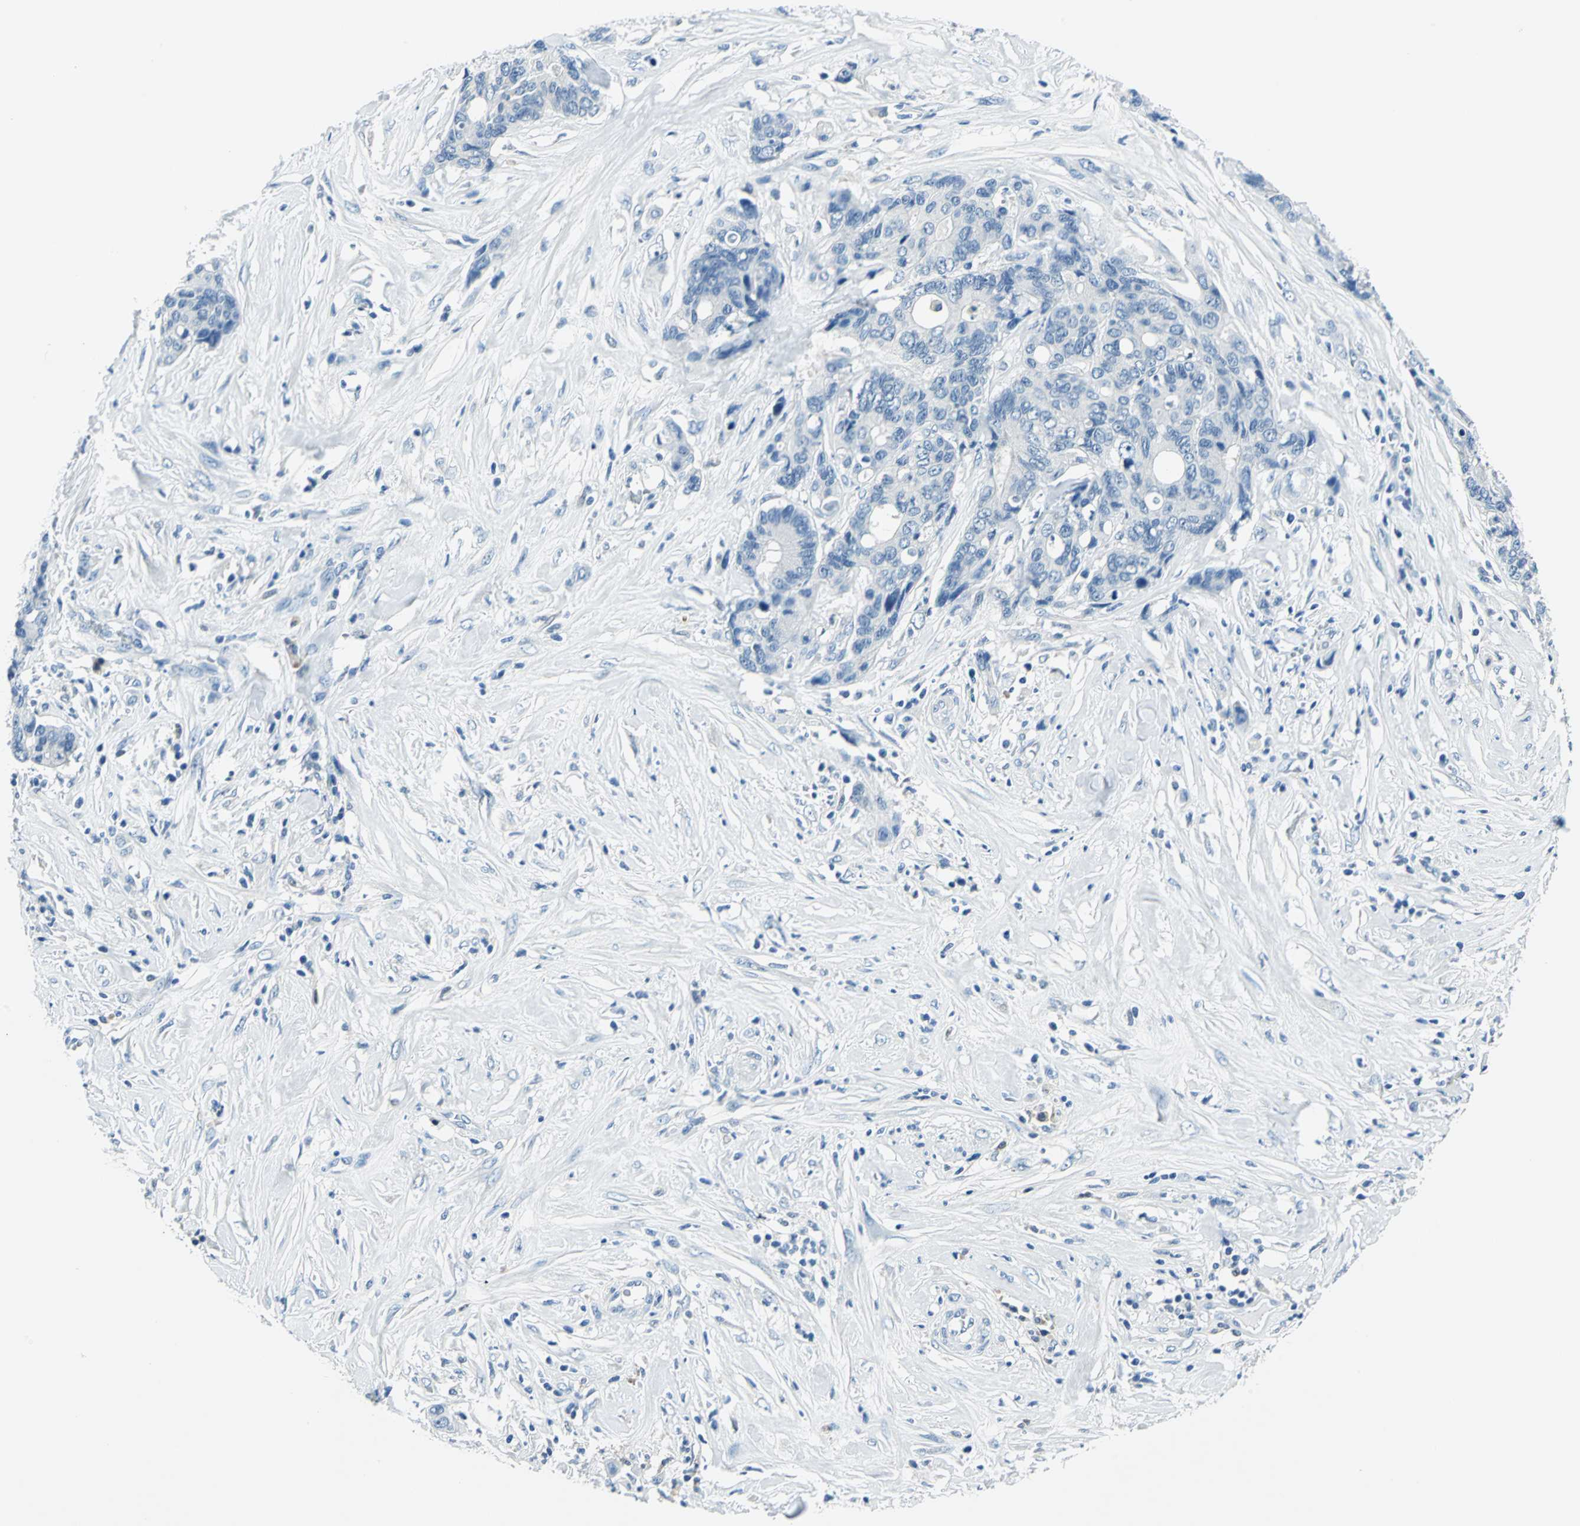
{"staining": {"intensity": "negative", "quantity": "none", "location": "none"}, "tissue": "colorectal cancer", "cell_type": "Tumor cells", "image_type": "cancer", "snomed": [{"axis": "morphology", "description": "Adenocarcinoma, NOS"}, {"axis": "topography", "description": "Rectum"}], "caption": "Tumor cells are negative for protein expression in human adenocarcinoma (colorectal).", "gene": "AKR1A1", "patient": {"sex": "male", "age": 55}}